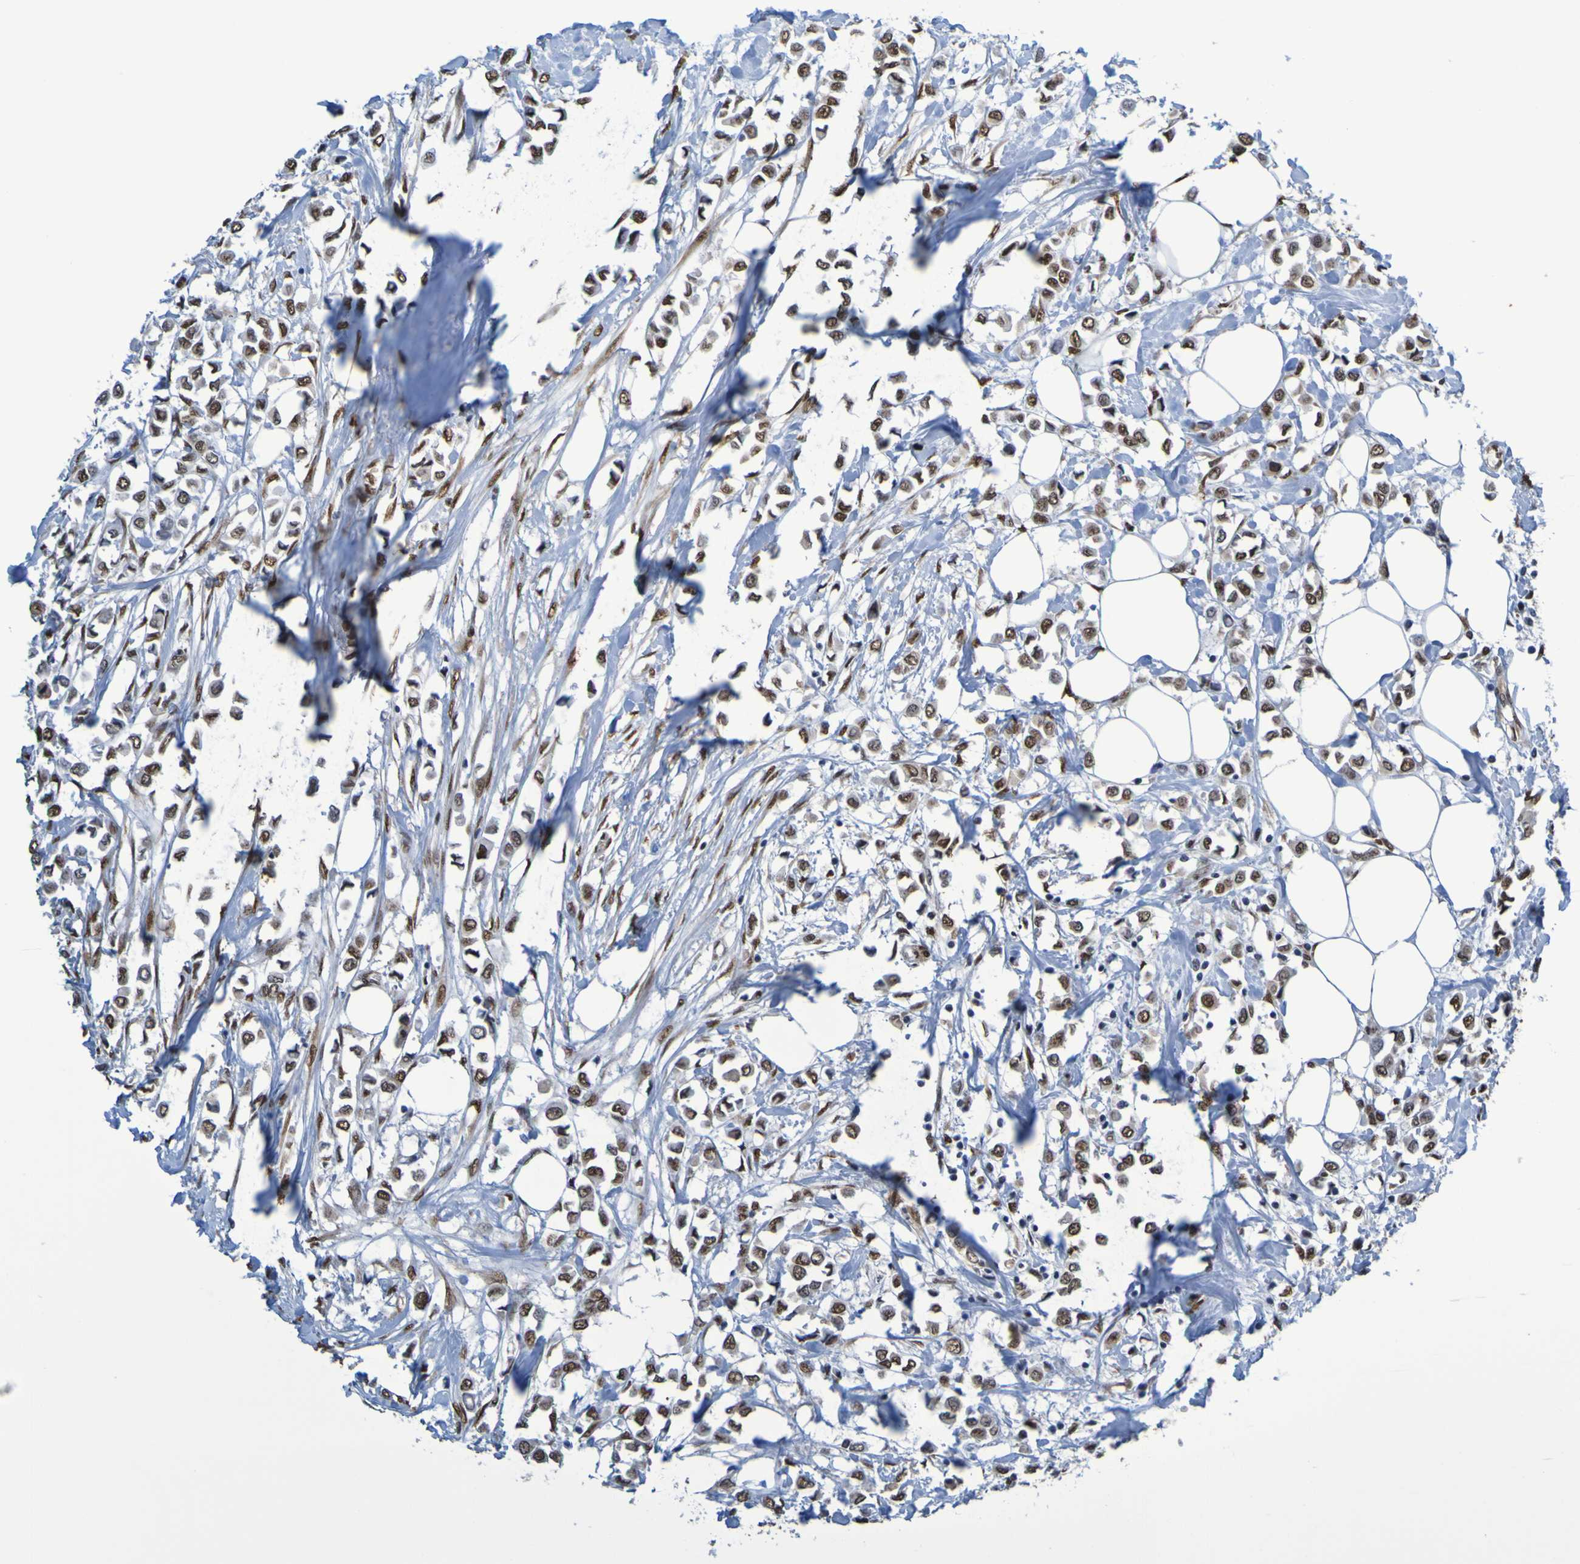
{"staining": {"intensity": "strong", "quantity": ">75%", "location": "nuclear"}, "tissue": "breast cancer", "cell_type": "Tumor cells", "image_type": "cancer", "snomed": [{"axis": "morphology", "description": "Lobular carcinoma"}, {"axis": "topography", "description": "Breast"}], "caption": "Tumor cells demonstrate high levels of strong nuclear positivity in approximately >75% of cells in breast cancer (lobular carcinoma). (DAB (3,3'-diaminobenzidine) = brown stain, brightfield microscopy at high magnification).", "gene": "HDAC2", "patient": {"sex": "female", "age": 51}}